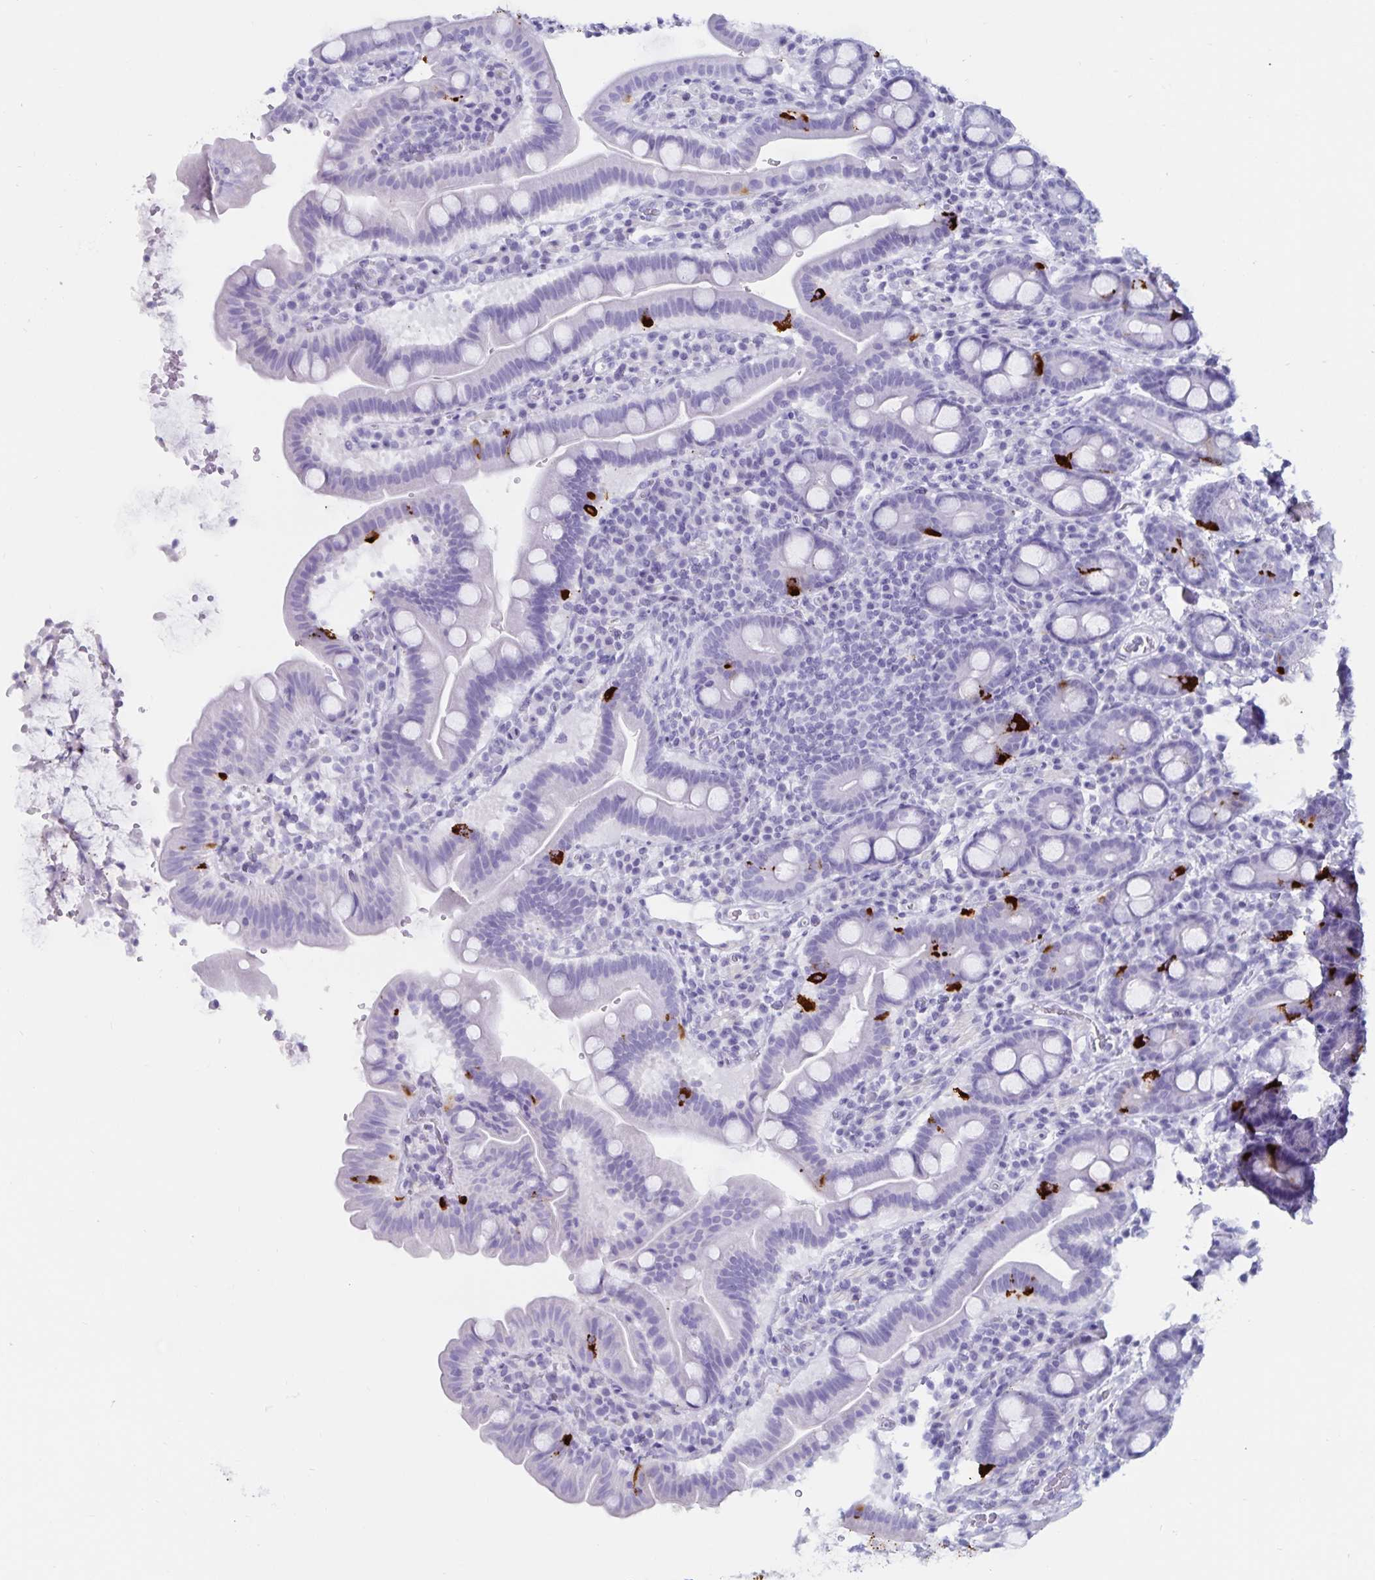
{"staining": {"intensity": "strong", "quantity": "<25%", "location": "cytoplasmic/membranous"}, "tissue": "small intestine", "cell_type": "Glandular cells", "image_type": "normal", "snomed": [{"axis": "morphology", "description": "Normal tissue, NOS"}, {"axis": "topography", "description": "Small intestine"}], "caption": "The micrograph shows a brown stain indicating the presence of a protein in the cytoplasmic/membranous of glandular cells in small intestine. (IHC, brightfield microscopy, high magnification).", "gene": "GPR137", "patient": {"sex": "male", "age": 26}}